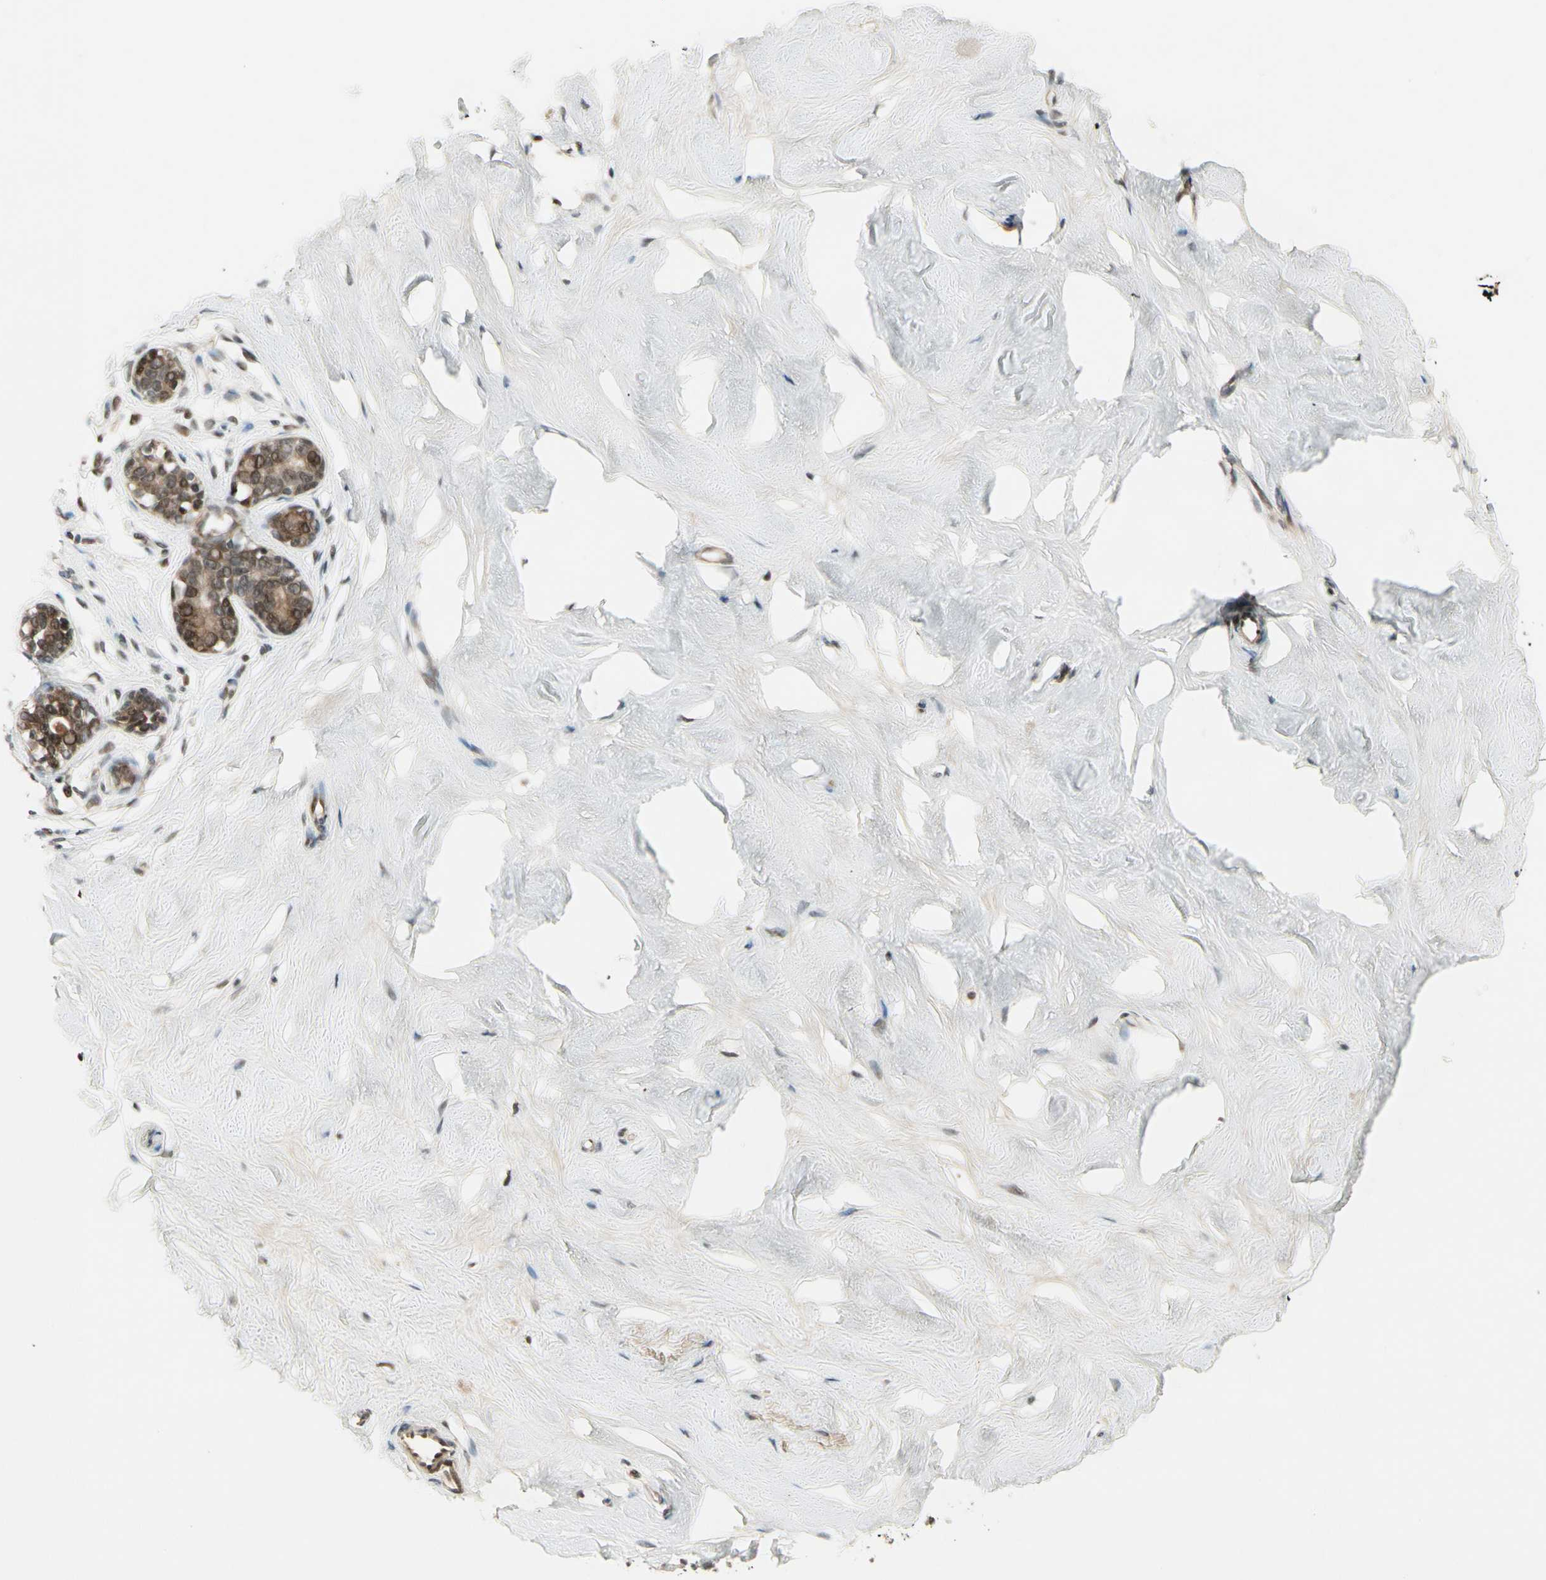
{"staining": {"intensity": "negative", "quantity": "none", "location": "none"}, "tissue": "breast", "cell_type": "Adipocytes", "image_type": "normal", "snomed": [{"axis": "morphology", "description": "Normal tissue, NOS"}, {"axis": "topography", "description": "Breast"}], "caption": "A histopathology image of human breast is negative for staining in adipocytes.", "gene": "CDK11A", "patient": {"sex": "female", "age": 23}}